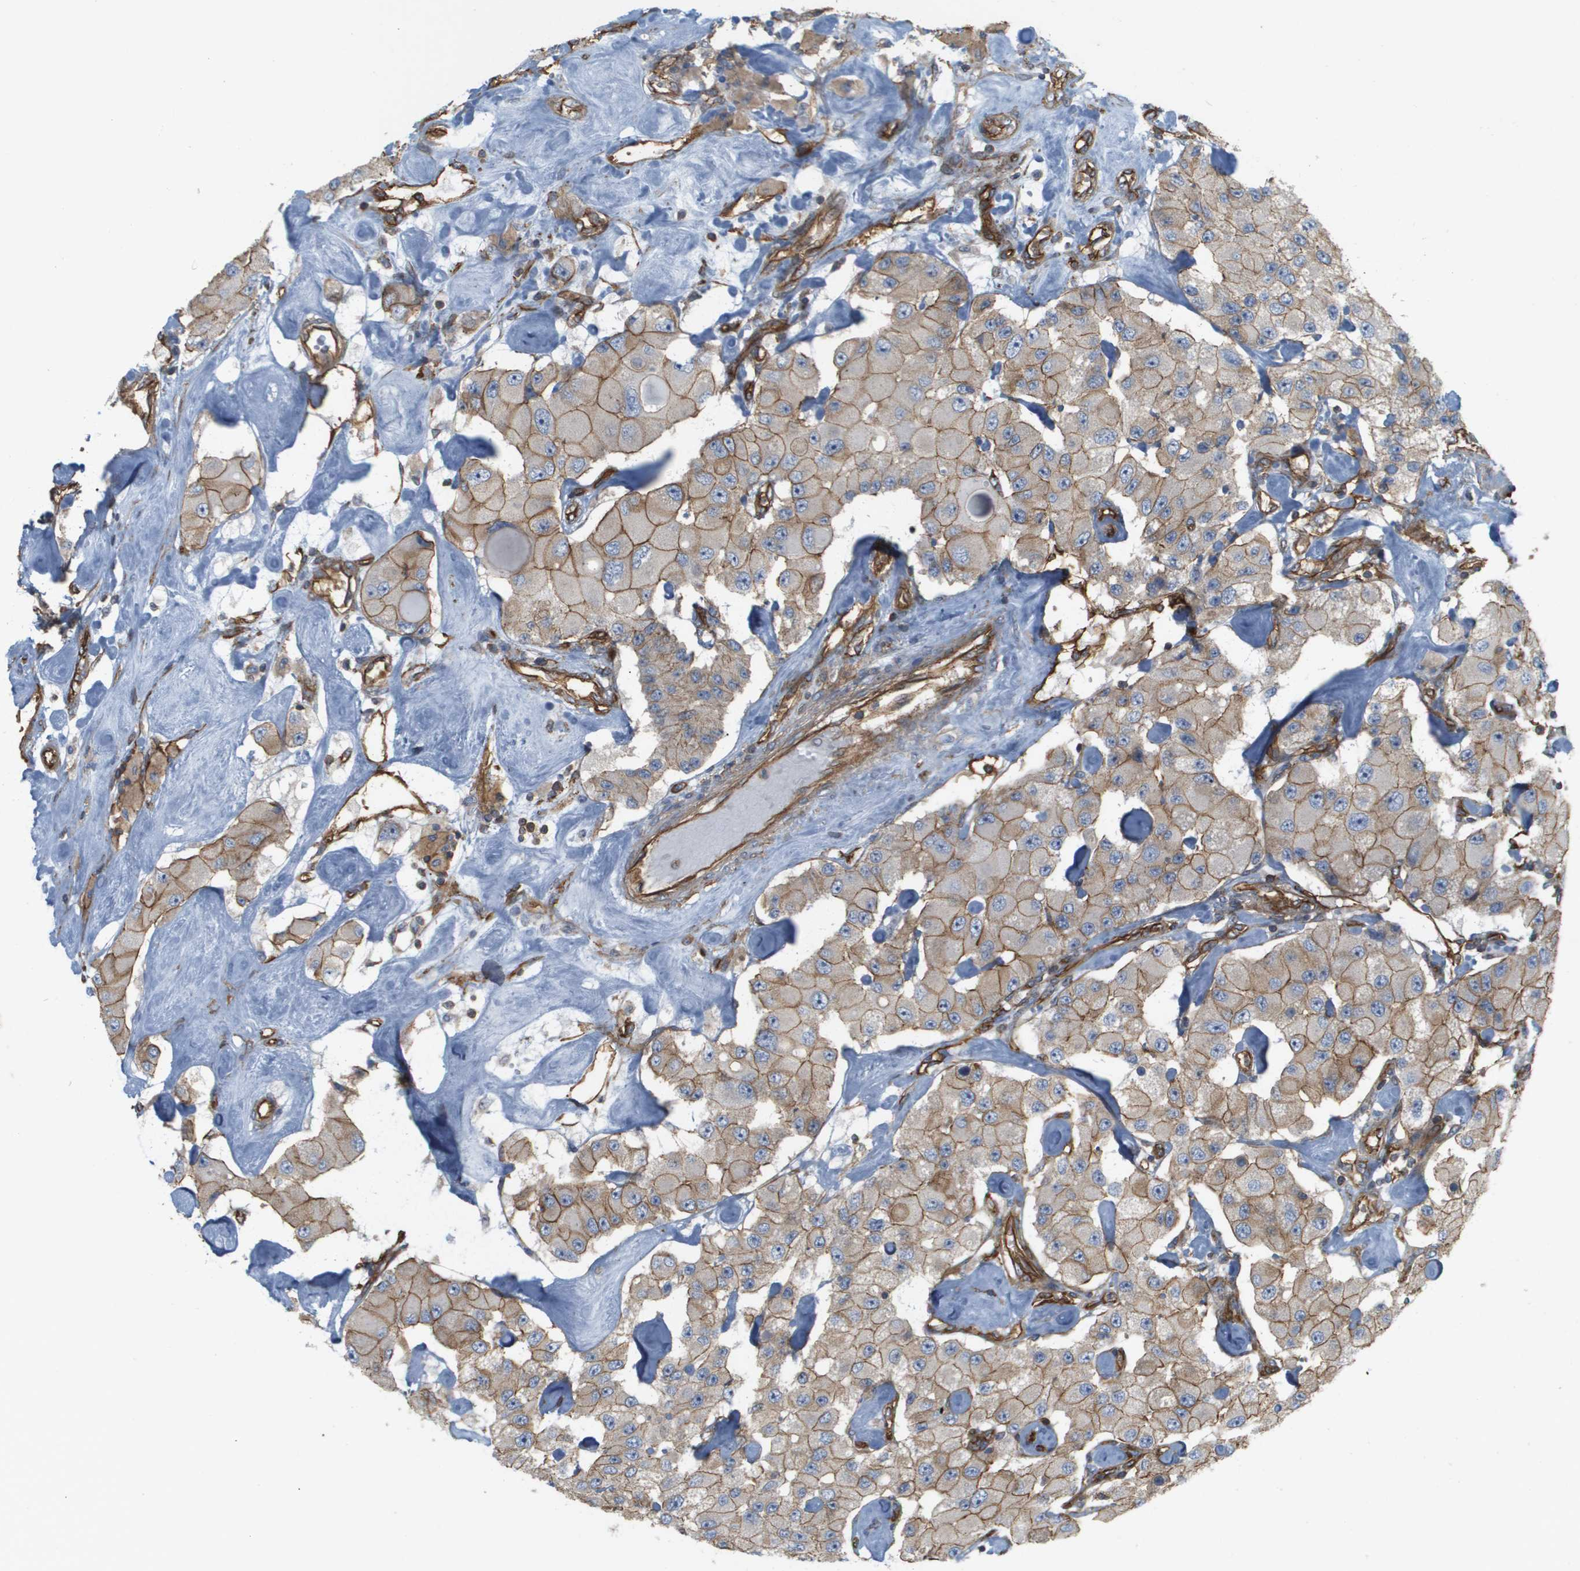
{"staining": {"intensity": "moderate", "quantity": "25%-75%", "location": "cytoplasmic/membranous"}, "tissue": "carcinoid", "cell_type": "Tumor cells", "image_type": "cancer", "snomed": [{"axis": "morphology", "description": "Carcinoid, malignant, NOS"}, {"axis": "topography", "description": "Pancreas"}], "caption": "Immunohistochemical staining of human carcinoid (malignant) demonstrates medium levels of moderate cytoplasmic/membranous expression in about 25%-75% of tumor cells.", "gene": "SGMS2", "patient": {"sex": "male", "age": 41}}